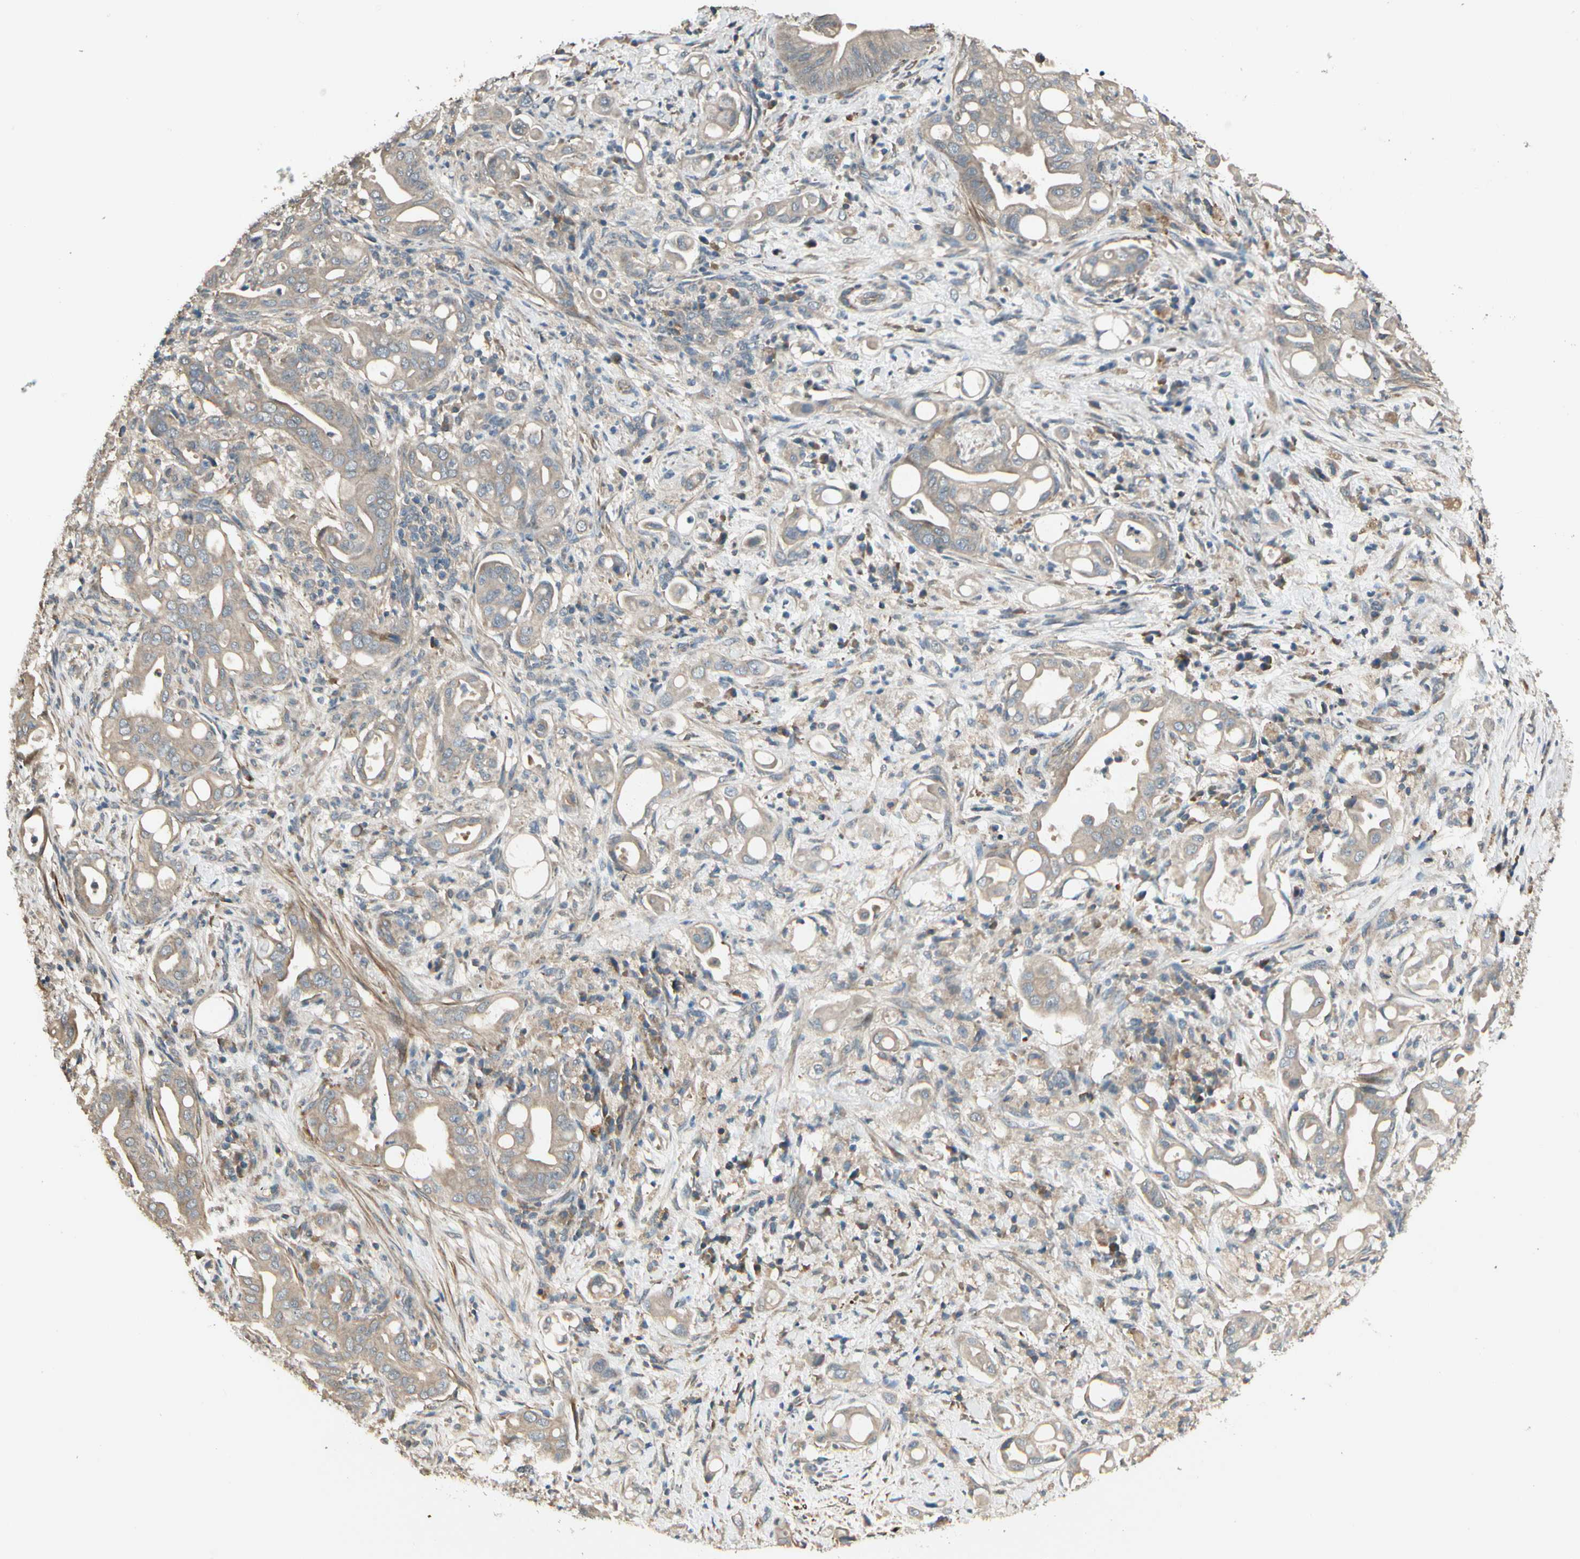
{"staining": {"intensity": "weak", "quantity": ">75%", "location": "cytoplasmic/membranous"}, "tissue": "liver cancer", "cell_type": "Tumor cells", "image_type": "cancer", "snomed": [{"axis": "morphology", "description": "Cholangiocarcinoma"}, {"axis": "topography", "description": "Liver"}], "caption": "The micrograph demonstrates a brown stain indicating the presence of a protein in the cytoplasmic/membranous of tumor cells in liver cancer. (DAB IHC, brown staining for protein, blue staining for nuclei).", "gene": "ACVR1", "patient": {"sex": "female", "age": 68}}